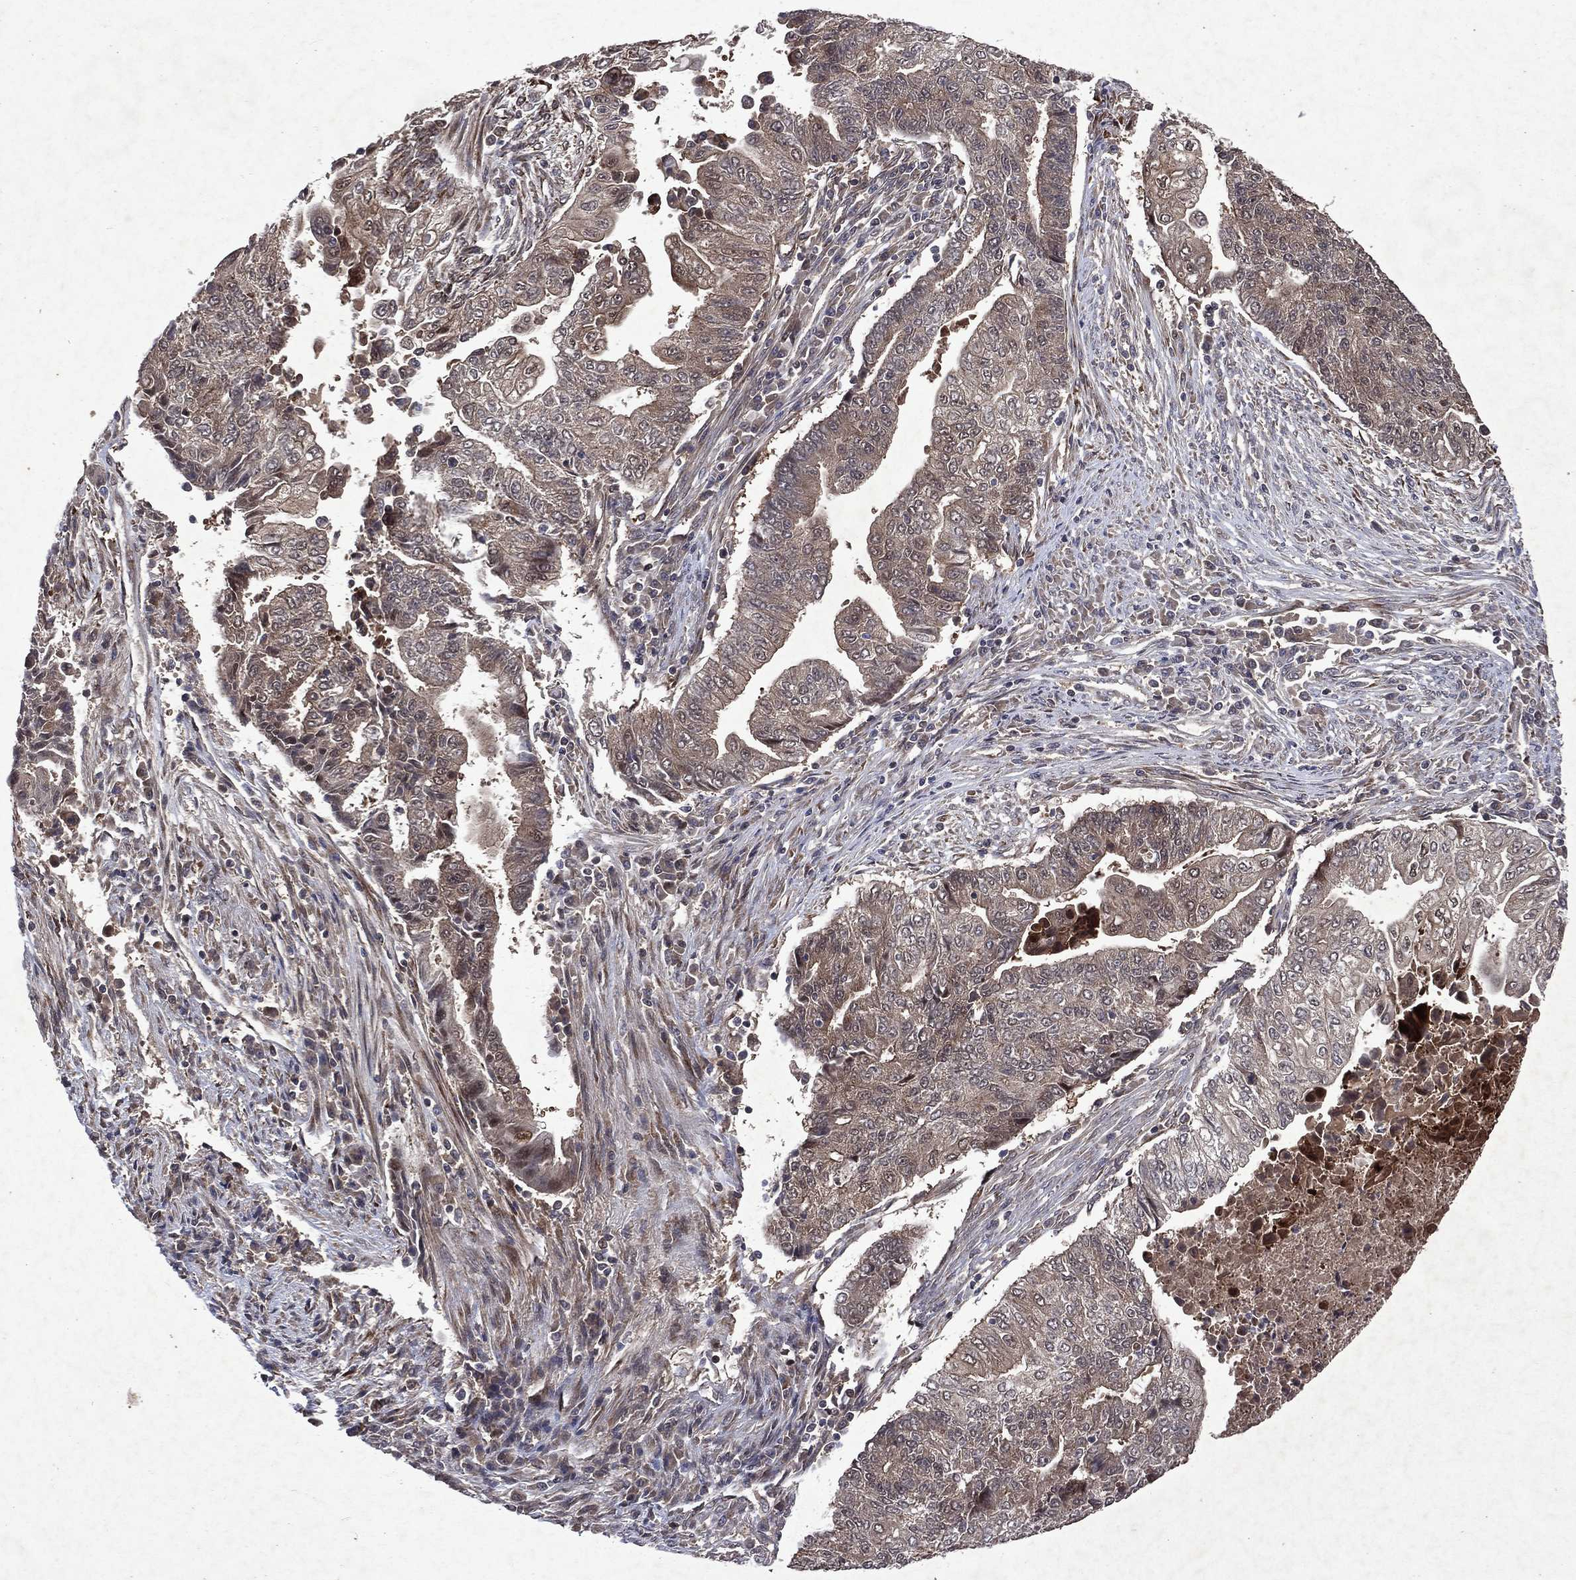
{"staining": {"intensity": "weak", "quantity": "25%-75%", "location": "cytoplasmic/membranous"}, "tissue": "endometrial cancer", "cell_type": "Tumor cells", "image_type": "cancer", "snomed": [{"axis": "morphology", "description": "Adenocarcinoma, NOS"}, {"axis": "topography", "description": "Uterus"}, {"axis": "topography", "description": "Endometrium"}], "caption": "Protein staining by immunohistochemistry shows weak cytoplasmic/membranous positivity in approximately 25%-75% of tumor cells in adenocarcinoma (endometrial). The staining was performed using DAB (3,3'-diaminobenzidine), with brown indicating positive protein expression. Nuclei are stained blue with hematoxylin.", "gene": "MTAP", "patient": {"sex": "female", "age": 54}}